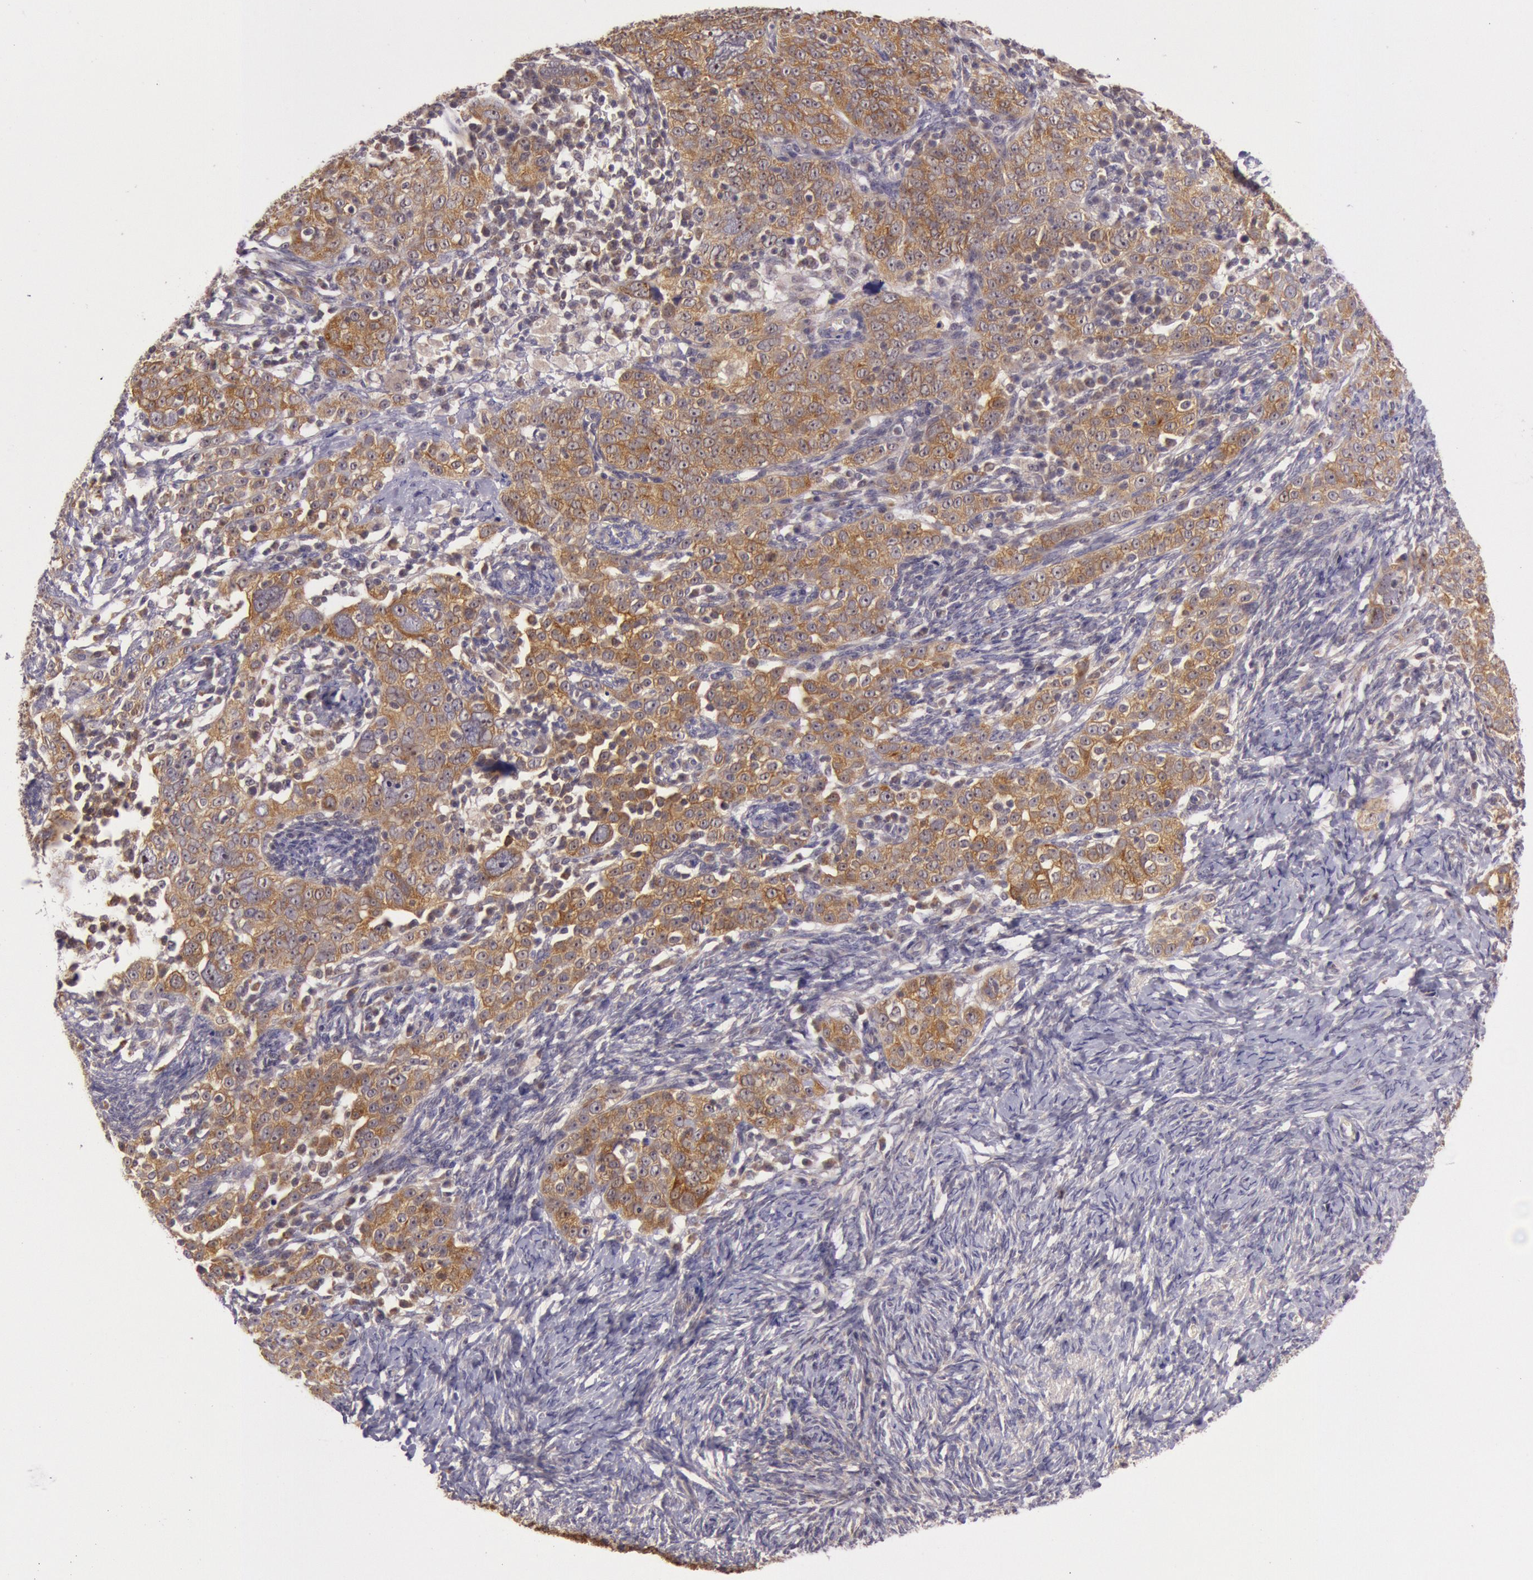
{"staining": {"intensity": "strong", "quantity": ">75%", "location": "cytoplasmic/membranous"}, "tissue": "ovarian cancer", "cell_type": "Tumor cells", "image_type": "cancer", "snomed": [{"axis": "morphology", "description": "Normal tissue, NOS"}, {"axis": "morphology", "description": "Cystadenocarcinoma, serous, NOS"}, {"axis": "topography", "description": "Ovary"}], "caption": "Immunohistochemistry (DAB) staining of human ovarian cancer reveals strong cytoplasmic/membranous protein staining in approximately >75% of tumor cells.", "gene": "CDK16", "patient": {"sex": "female", "age": 62}}